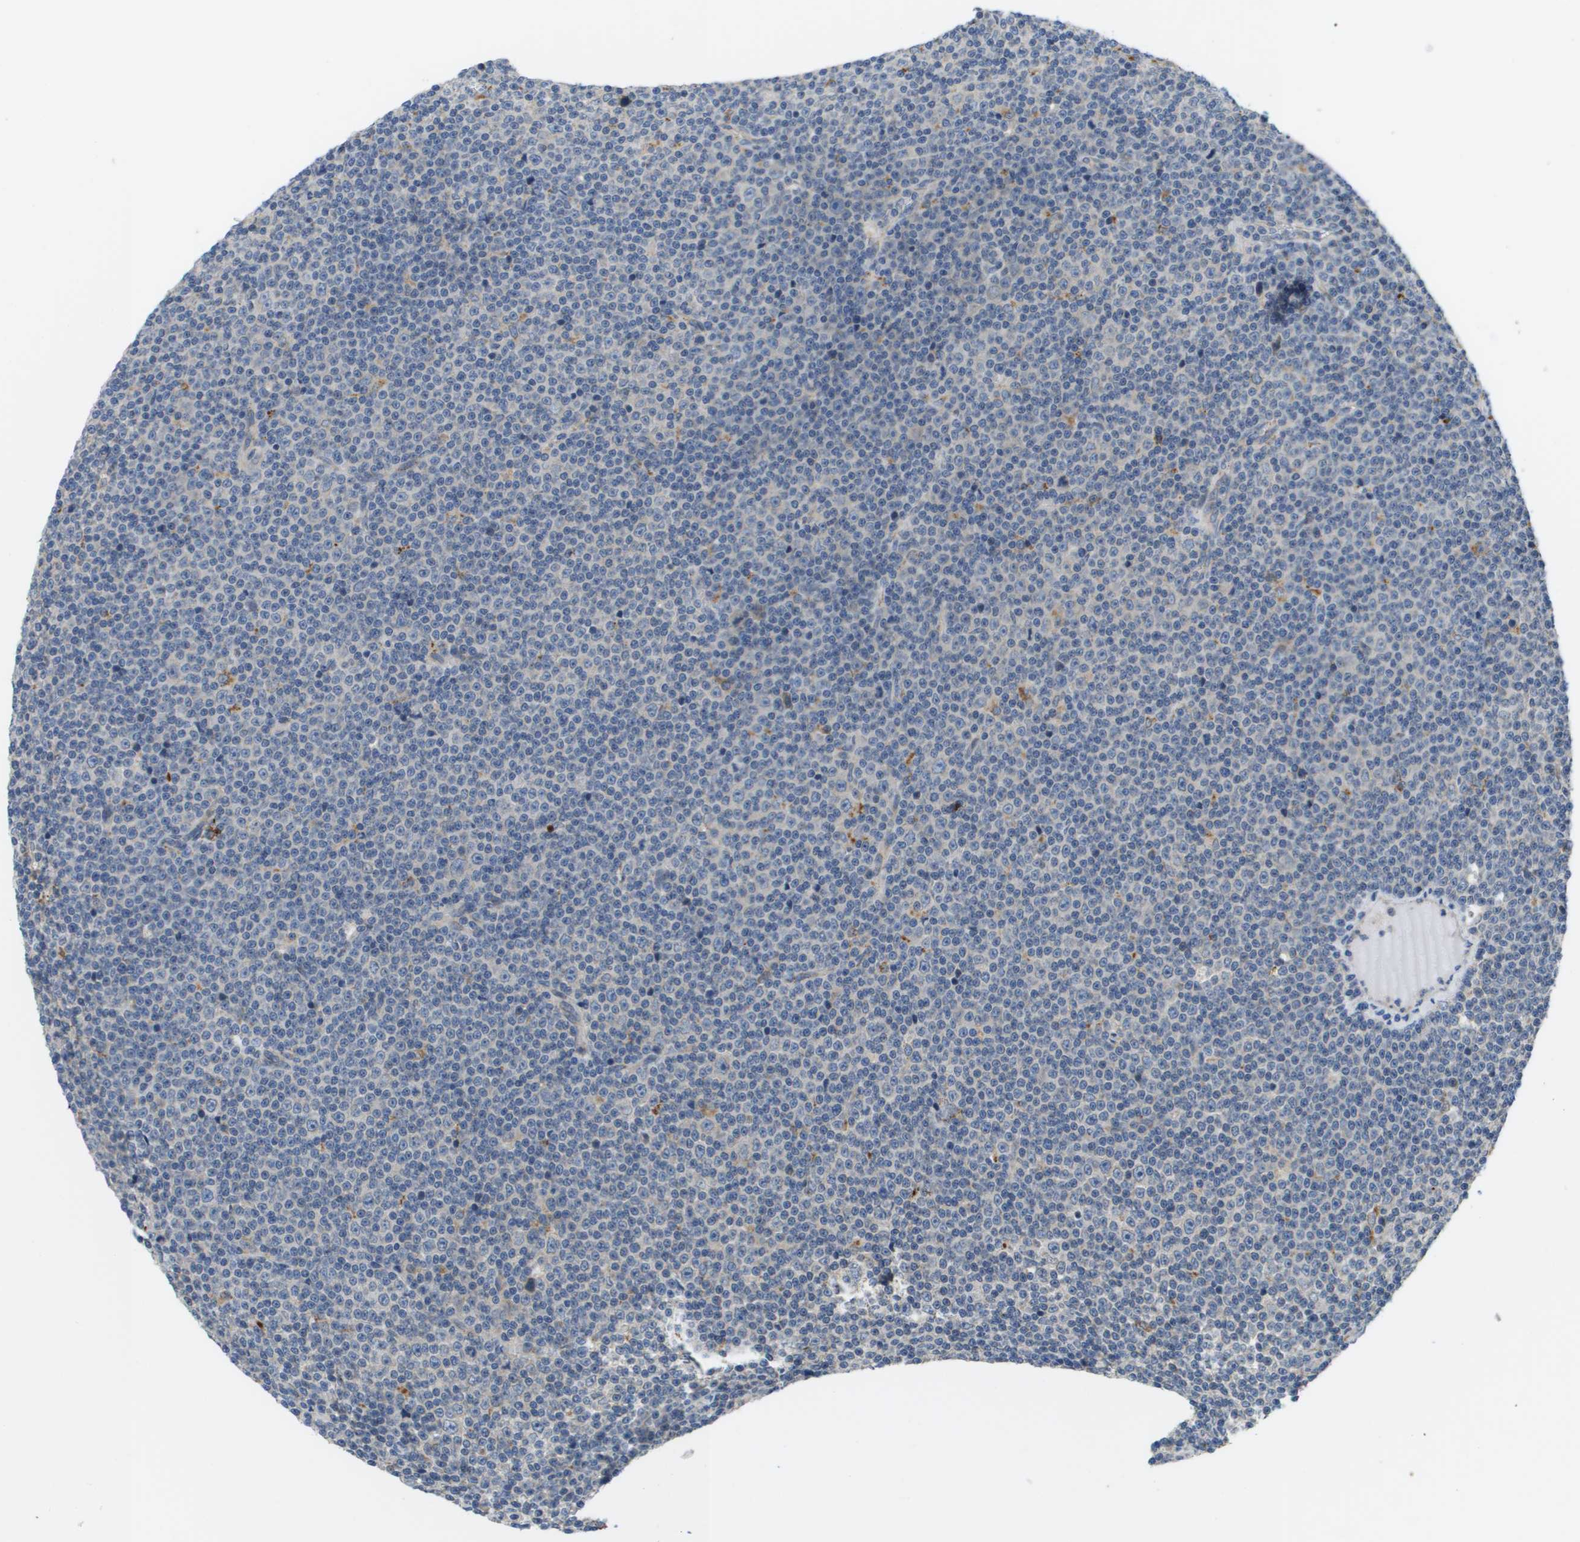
{"staining": {"intensity": "negative", "quantity": "none", "location": "none"}, "tissue": "lymphoma", "cell_type": "Tumor cells", "image_type": "cancer", "snomed": [{"axis": "morphology", "description": "Malignant lymphoma, non-Hodgkin's type, Low grade"}, {"axis": "topography", "description": "Lymph node"}], "caption": "Immunohistochemistry image of malignant lymphoma, non-Hodgkin's type (low-grade) stained for a protein (brown), which shows no positivity in tumor cells. (Immunohistochemistry, brightfield microscopy, high magnification).", "gene": "SLC25A20", "patient": {"sex": "female", "age": 67}}